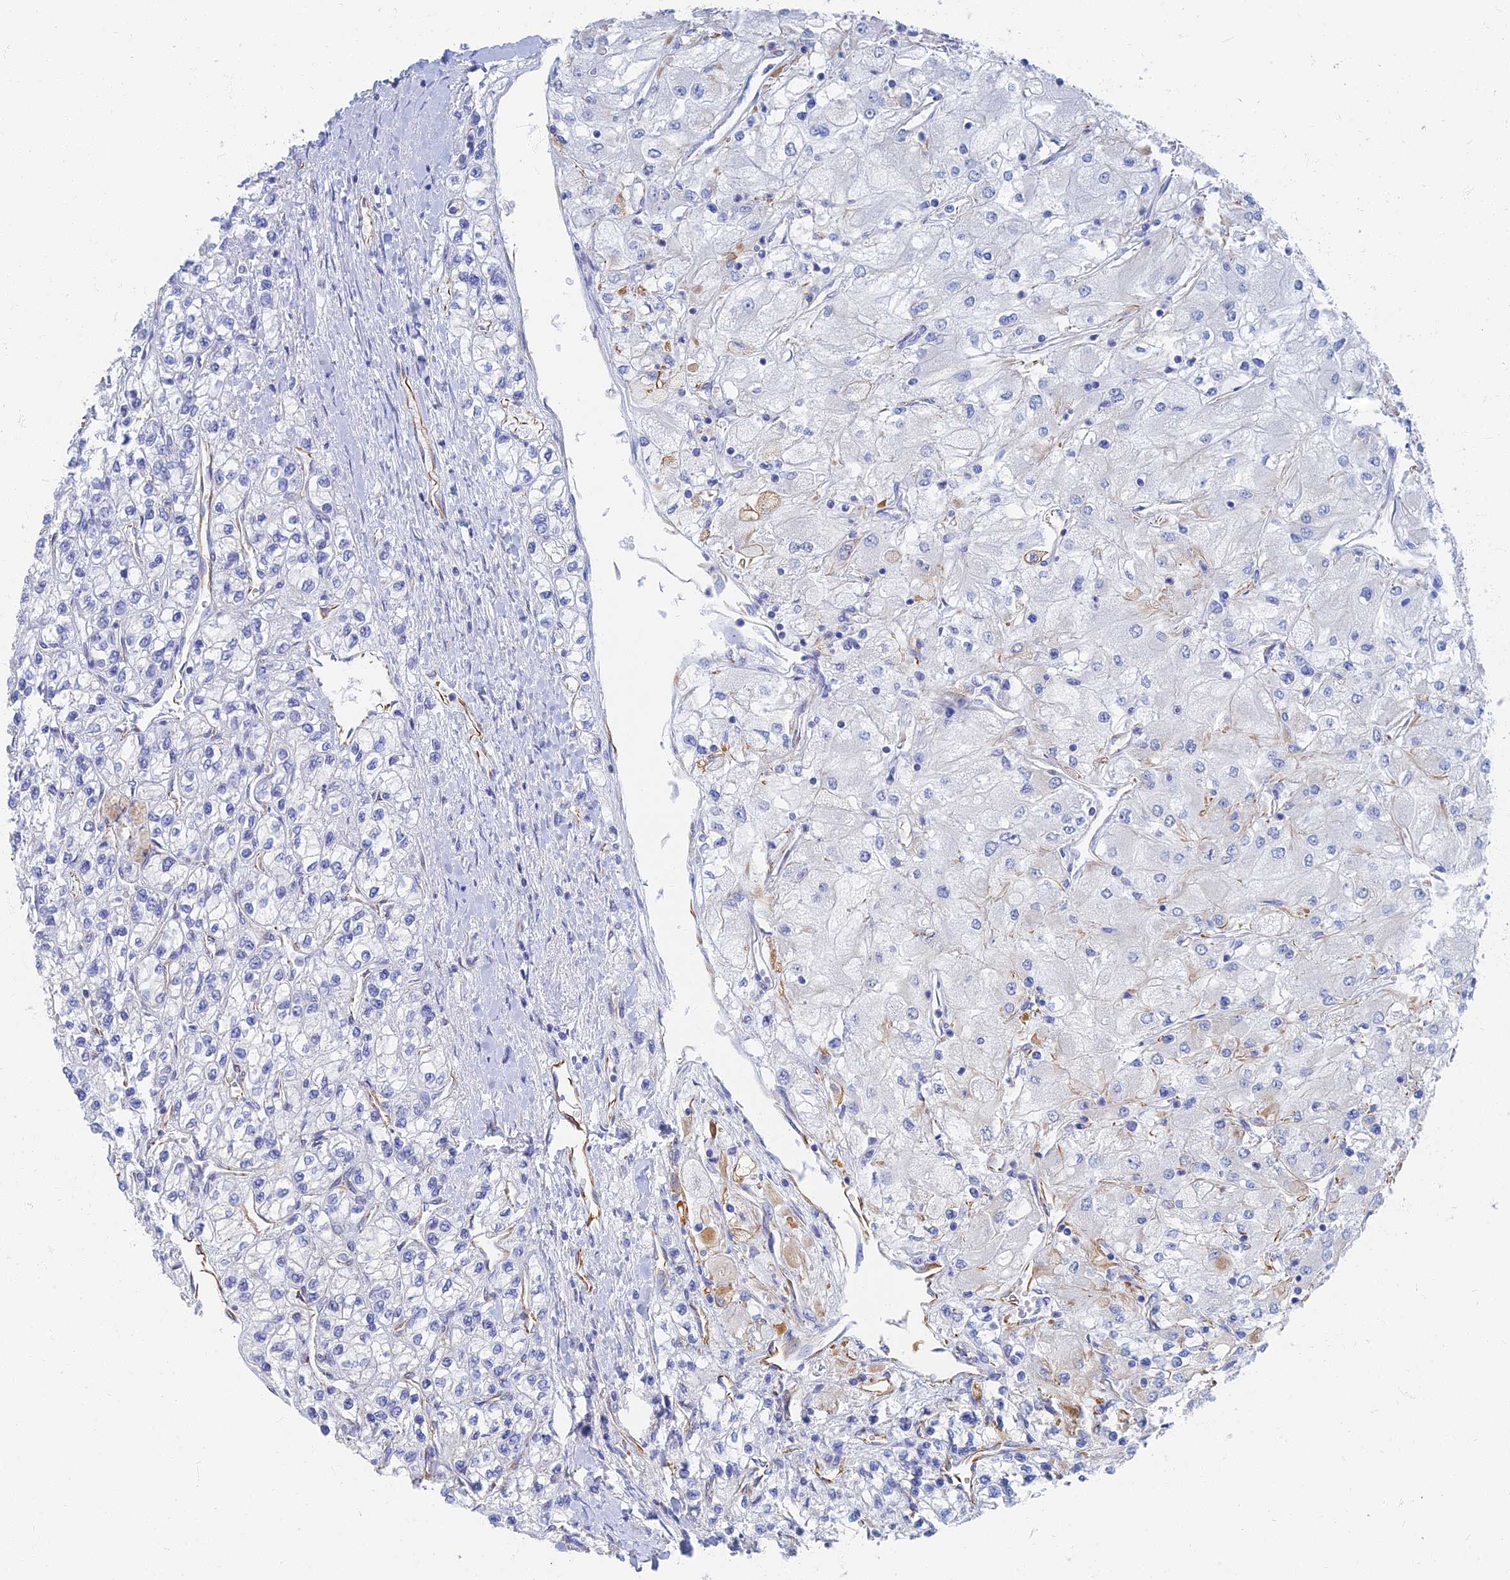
{"staining": {"intensity": "negative", "quantity": "none", "location": "none"}, "tissue": "renal cancer", "cell_type": "Tumor cells", "image_type": "cancer", "snomed": [{"axis": "morphology", "description": "Adenocarcinoma, NOS"}, {"axis": "topography", "description": "Kidney"}], "caption": "High power microscopy image of an immunohistochemistry (IHC) photomicrograph of renal cancer, revealing no significant staining in tumor cells.", "gene": "RMC1", "patient": {"sex": "male", "age": 80}}